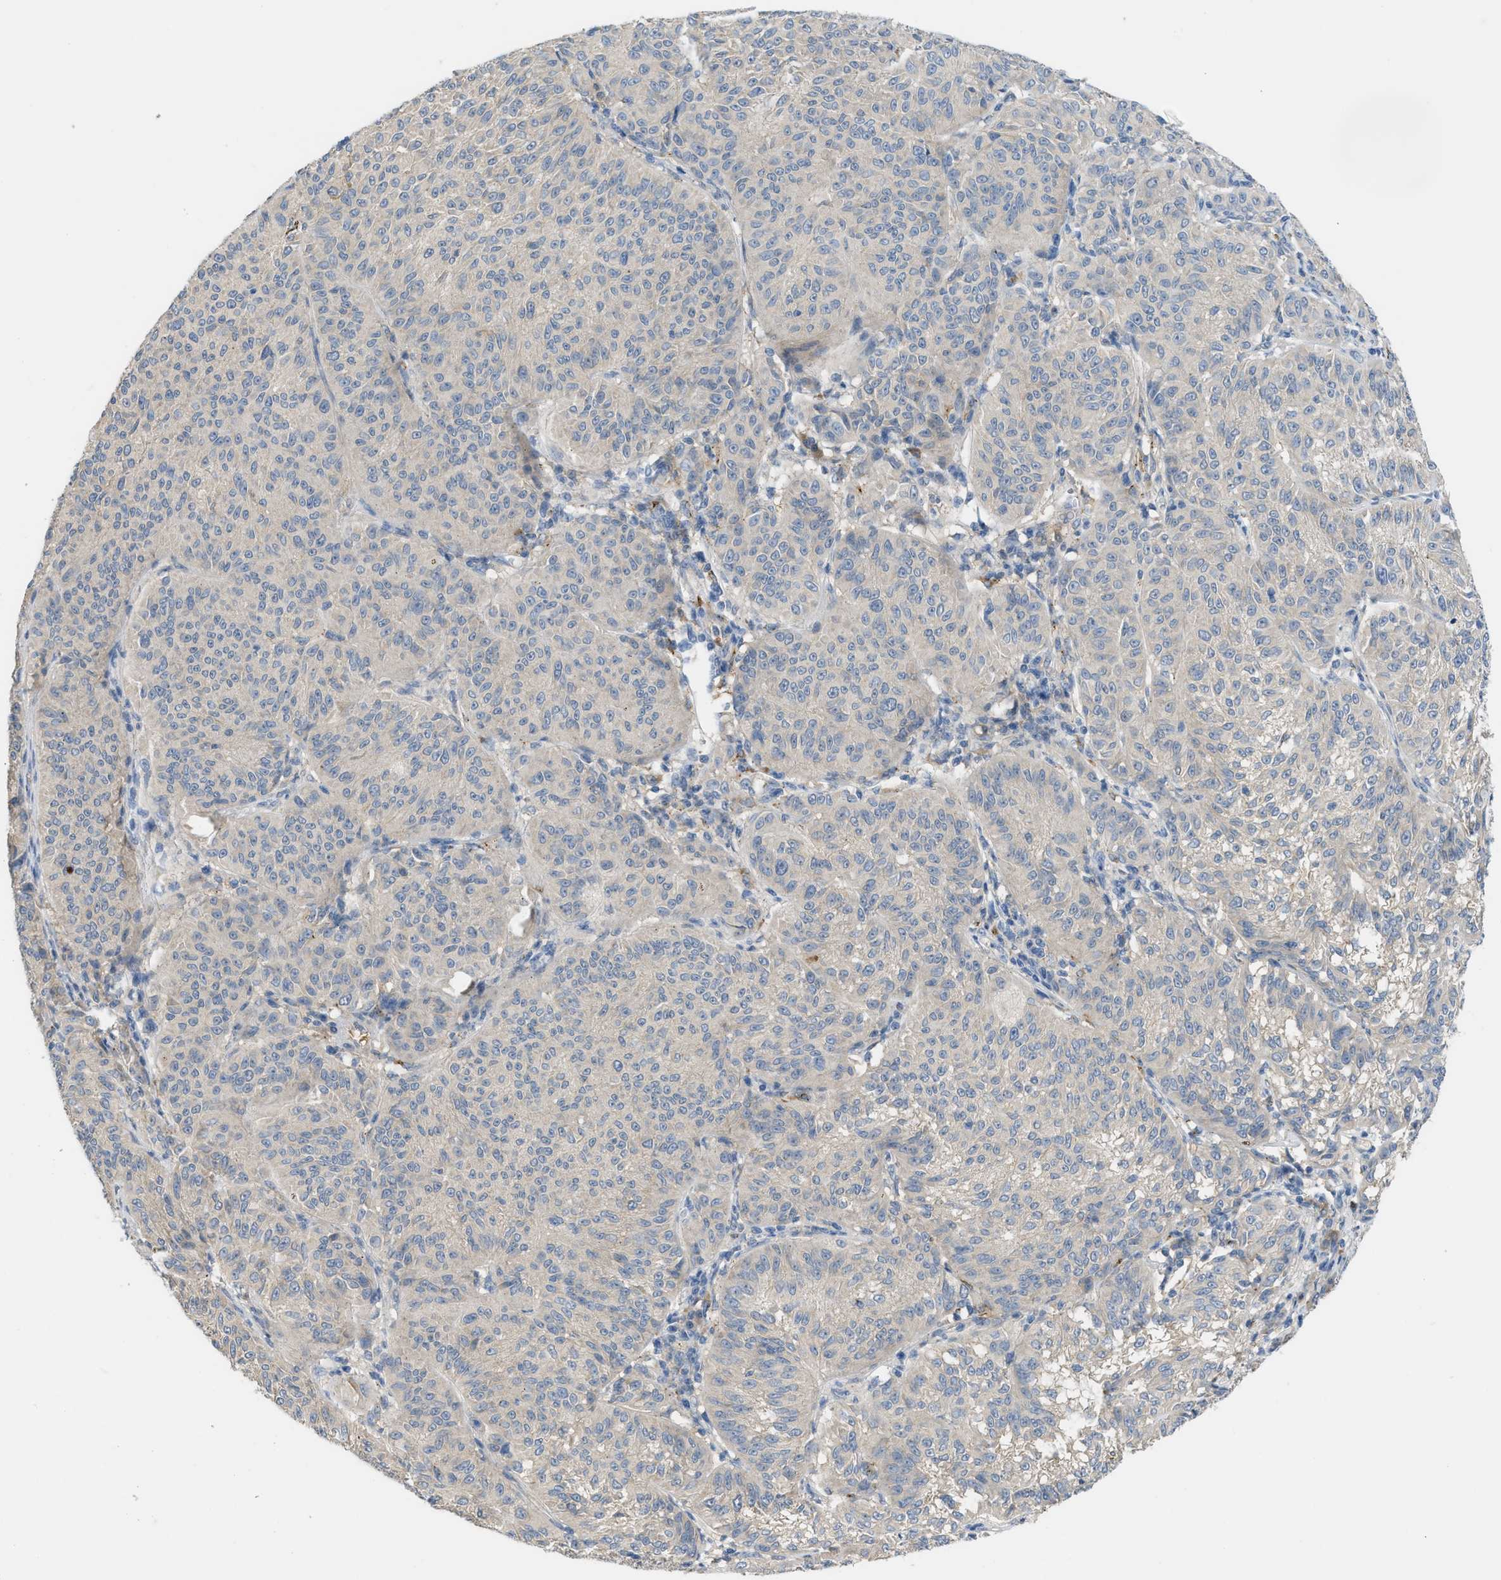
{"staining": {"intensity": "negative", "quantity": "none", "location": "none"}, "tissue": "melanoma", "cell_type": "Tumor cells", "image_type": "cancer", "snomed": [{"axis": "morphology", "description": "Malignant melanoma, NOS"}, {"axis": "topography", "description": "Skin"}], "caption": "Immunohistochemistry of human malignant melanoma reveals no positivity in tumor cells.", "gene": "RHBDF2", "patient": {"sex": "female", "age": 72}}